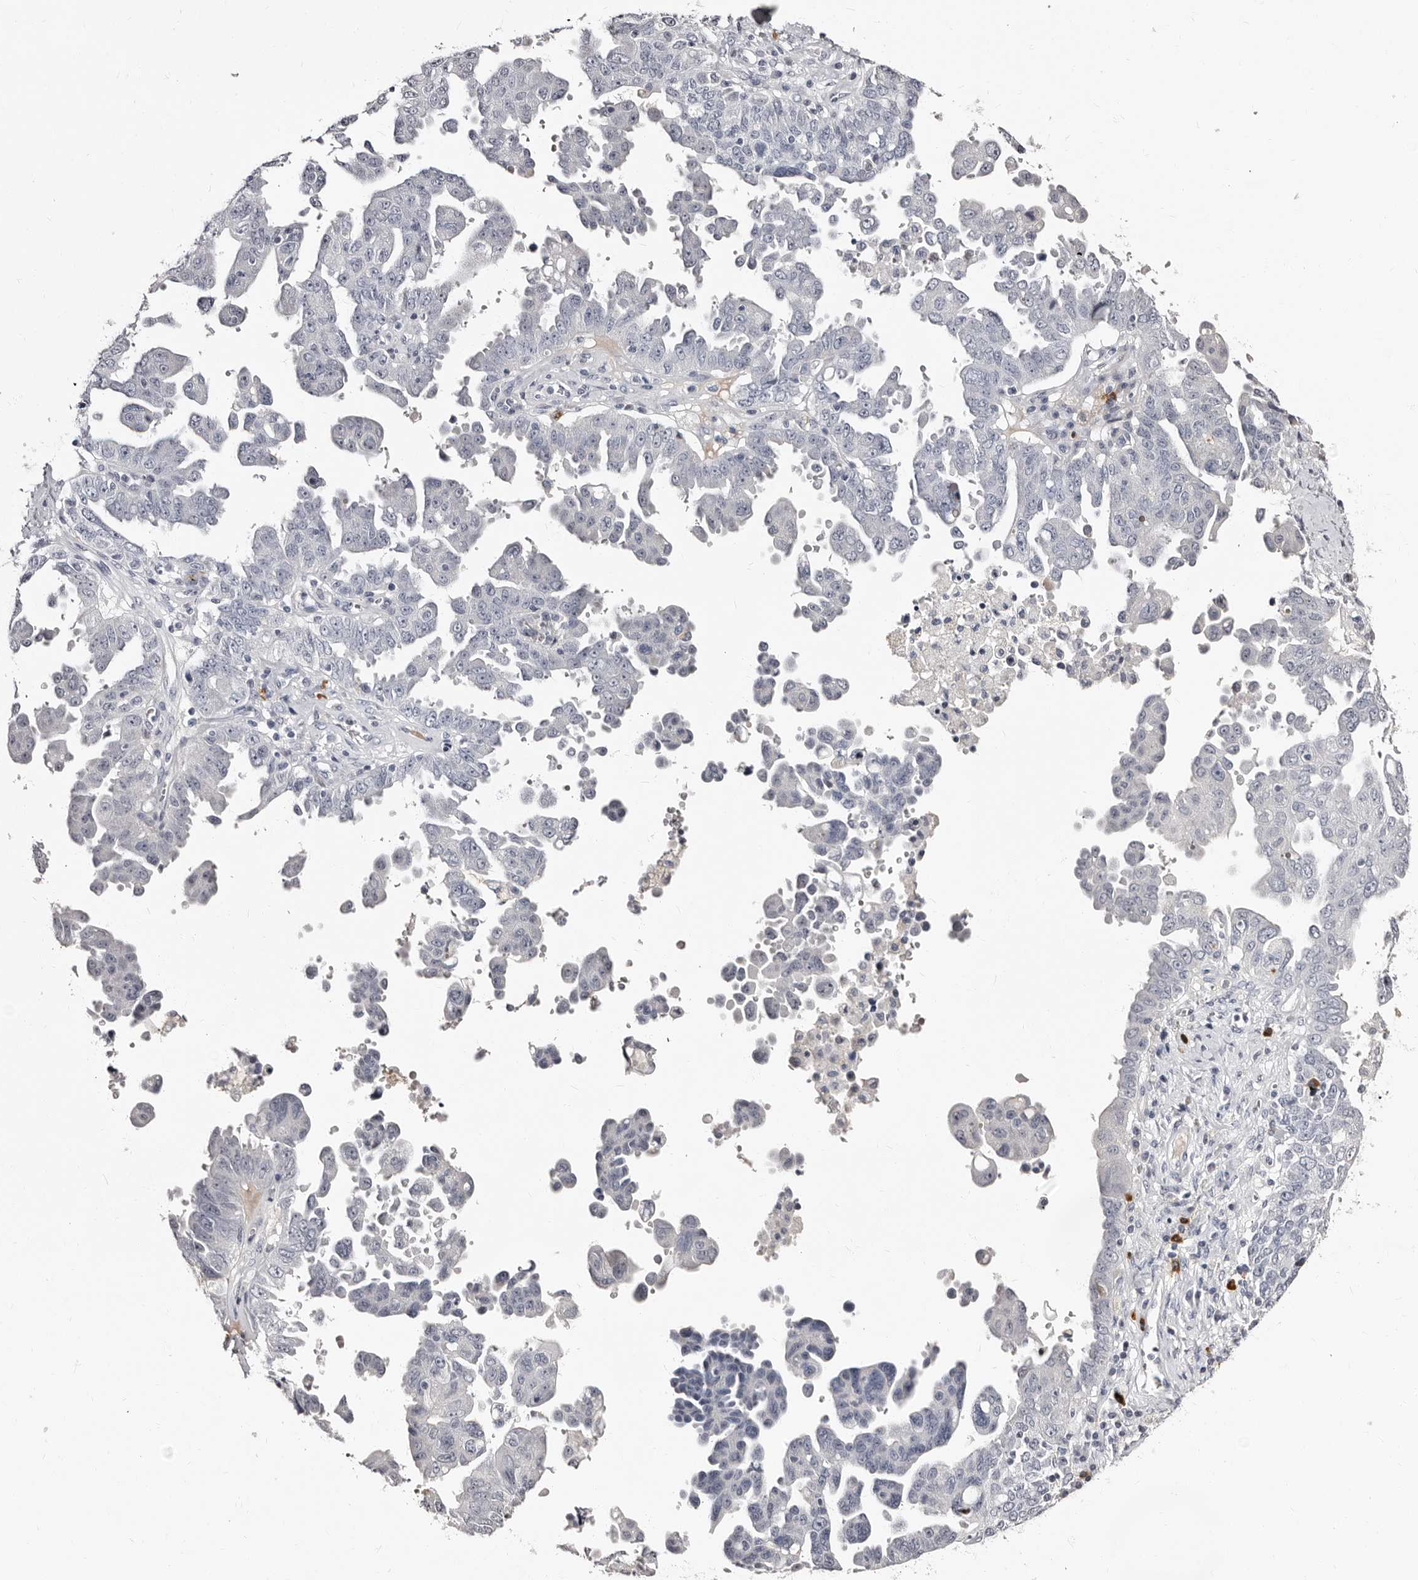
{"staining": {"intensity": "negative", "quantity": "none", "location": "none"}, "tissue": "ovarian cancer", "cell_type": "Tumor cells", "image_type": "cancer", "snomed": [{"axis": "morphology", "description": "Carcinoma, endometroid"}, {"axis": "topography", "description": "Ovary"}], "caption": "Immunohistochemistry histopathology image of neoplastic tissue: ovarian endometroid carcinoma stained with DAB (3,3'-diaminobenzidine) shows no significant protein expression in tumor cells.", "gene": "TBC1D22B", "patient": {"sex": "female", "age": 62}}